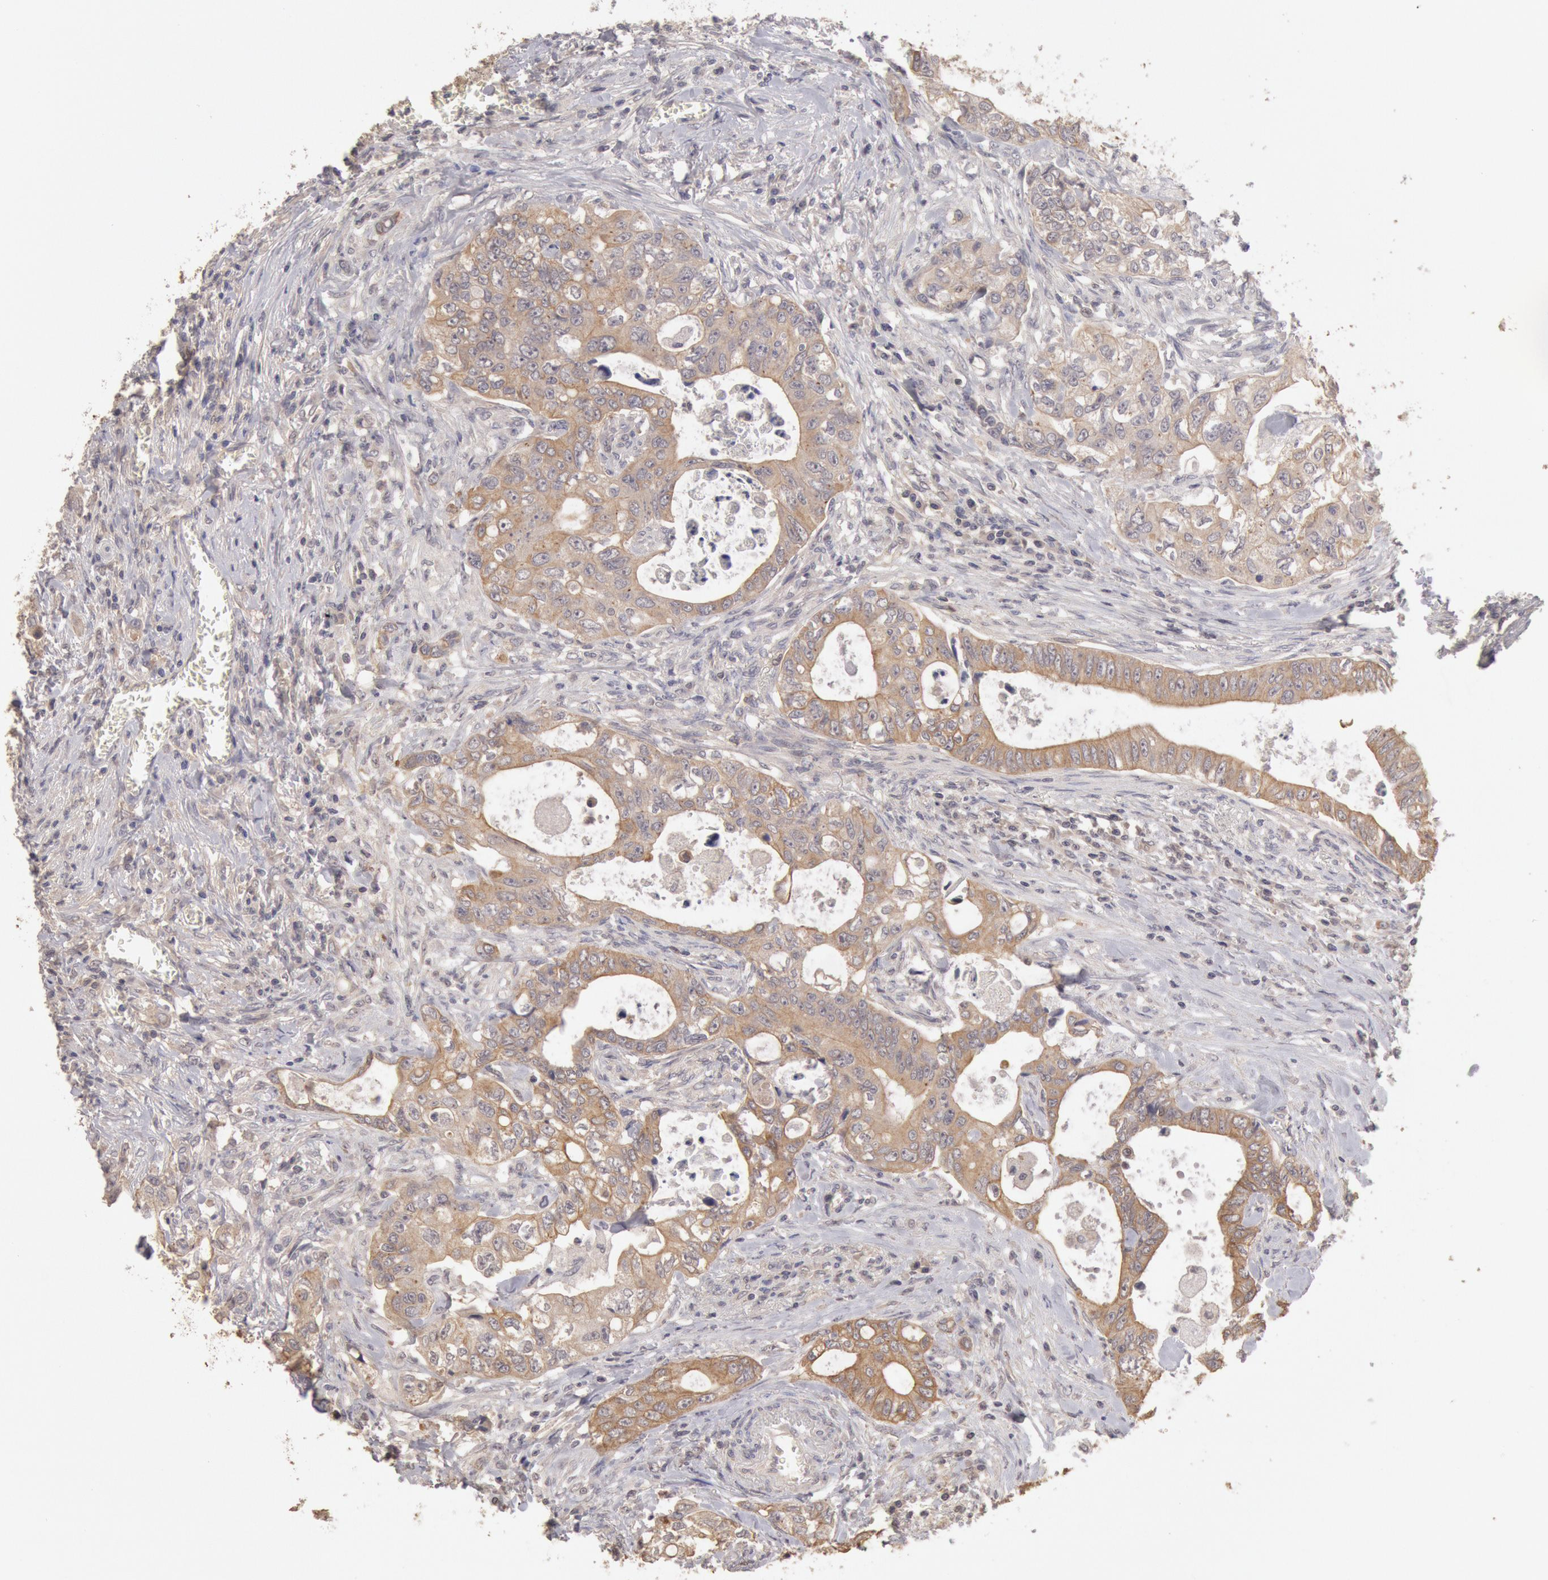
{"staining": {"intensity": "weak", "quantity": ">75%", "location": "cytoplasmic/membranous"}, "tissue": "colorectal cancer", "cell_type": "Tumor cells", "image_type": "cancer", "snomed": [{"axis": "morphology", "description": "Adenocarcinoma, NOS"}, {"axis": "topography", "description": "Rectum"}], "caption": "There is low levels of weak cytoplasmic/membranous expression in tumor cells of colorectal adenocarcinoma, as demonstrated by immunohistochemical staining (brown color).", "gene": "ZFP36L1", "patient": {"sex": "female", "age": 57}}